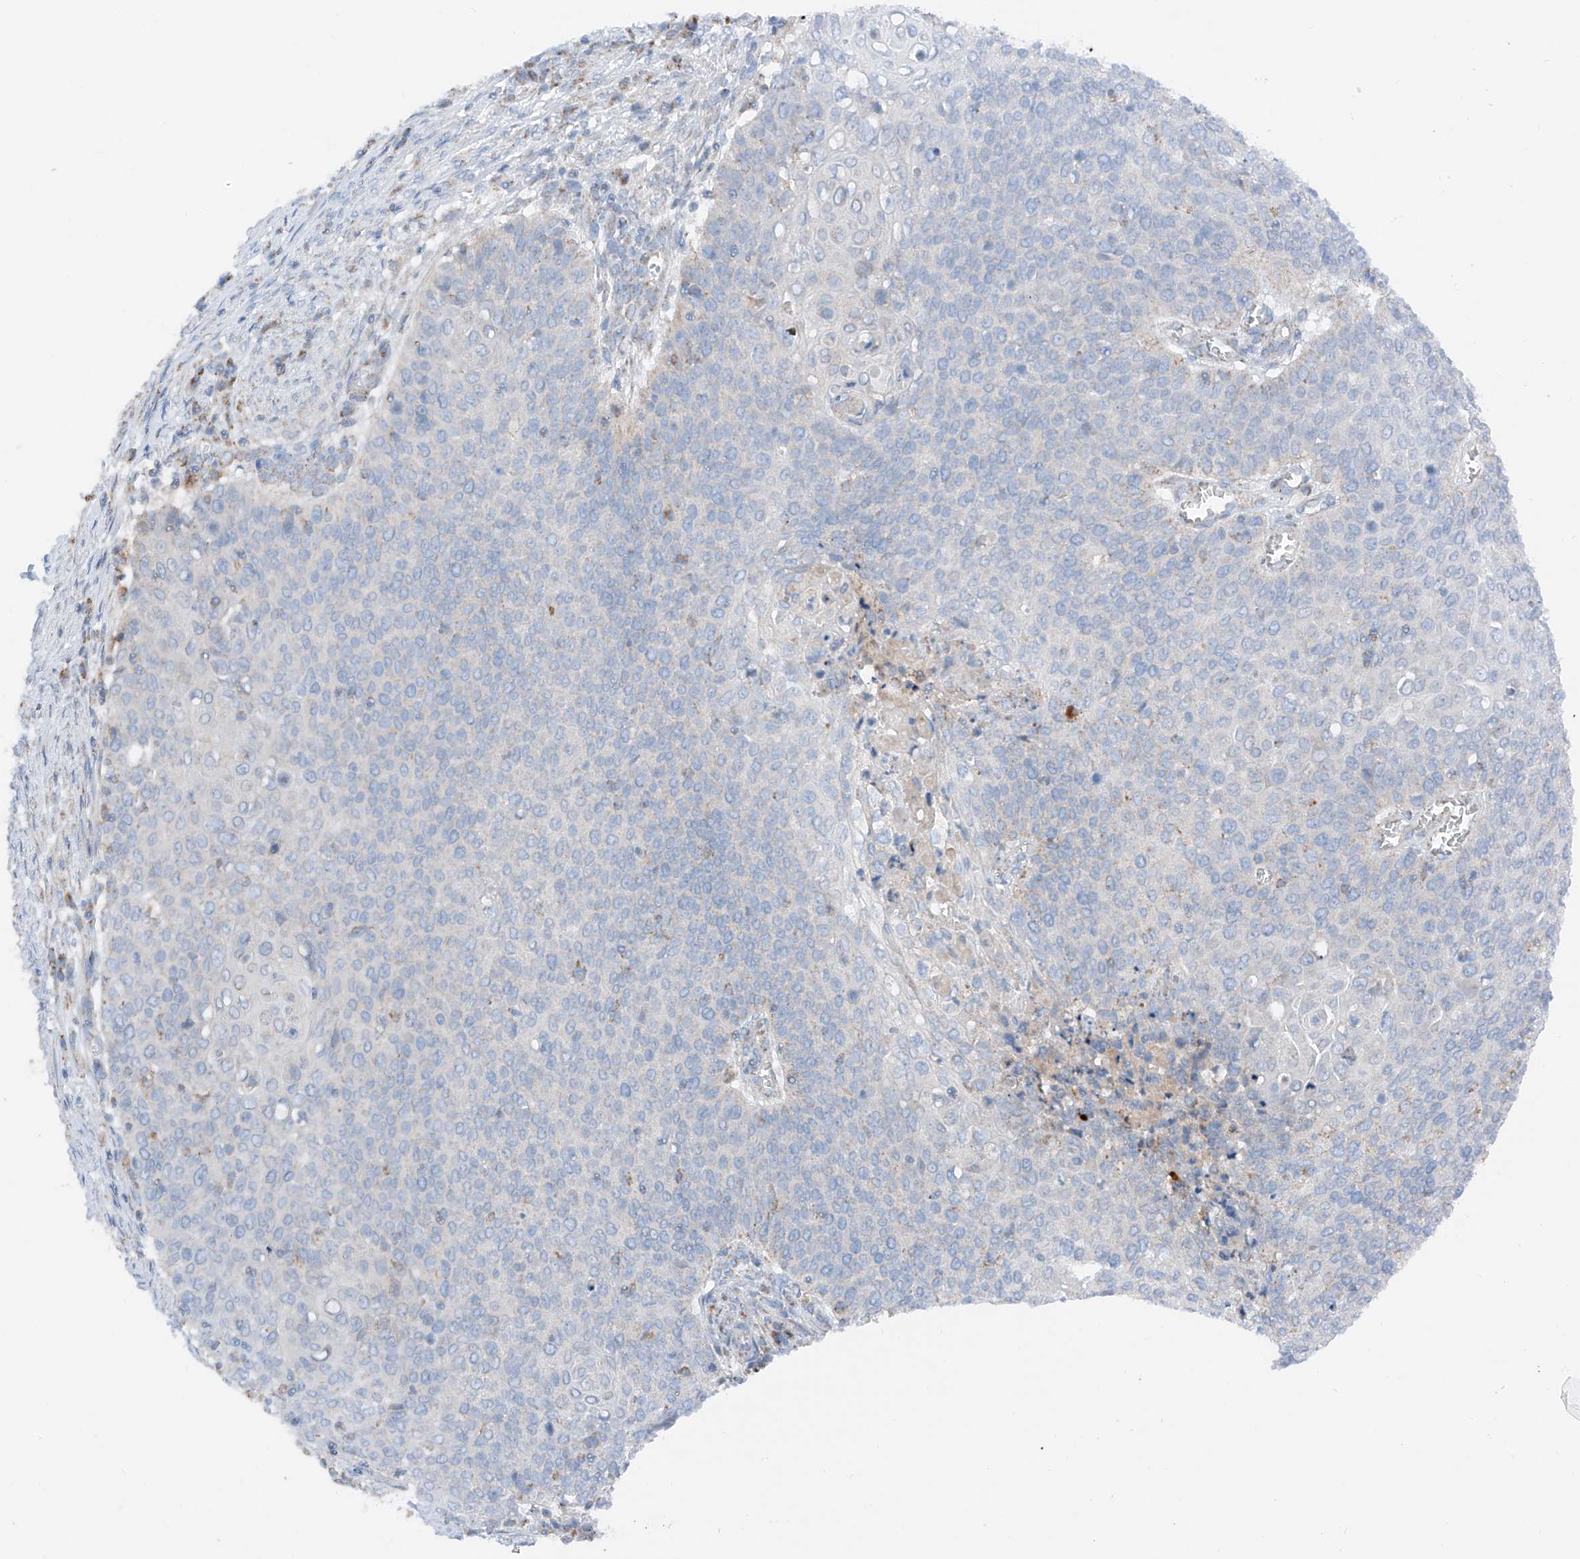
{"staining": {"intensity": "negative", "quantity": "none", "location": "none"}, "tissue": "cervical cancer", "cell_type": "Tumor cells", "image_type": "cancer", "snomed": [{"axis": "morphology", "description": "Squamous cell carcinoma, NOS"}, {"axis": "topography", "description": "Cervix"}], "caption": "Immunohistochemistry (IHC) photomicrograph of human cervical cancer stained for a protein (brown), which demonstrates no expression in tumor cells.", "gene": "MRAP", "patient": {"sex": "female", "age": 39}}